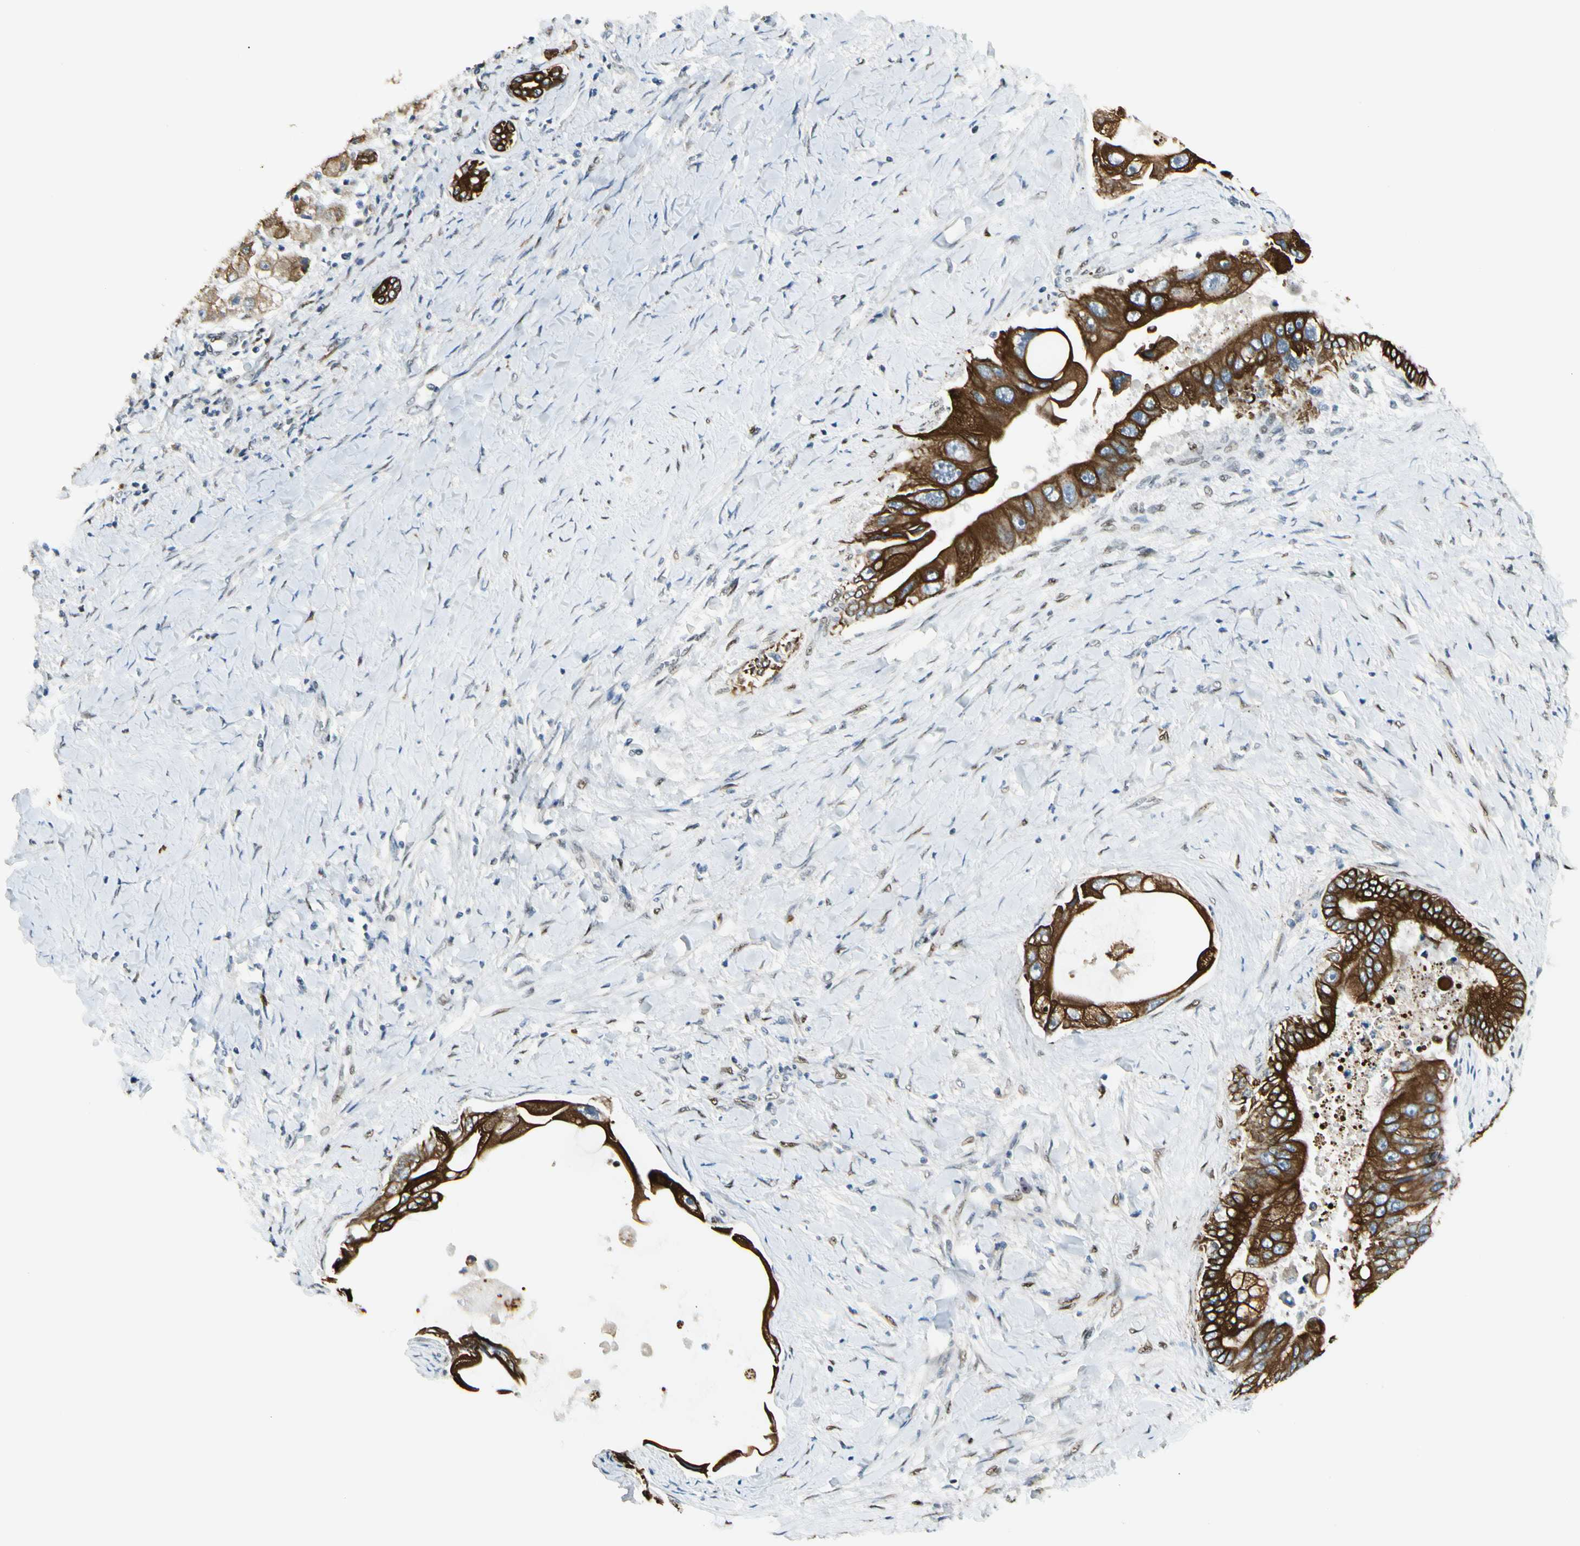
{"staining": {"intensity": "strong", "quantity": ">75%", "location": "cytoplasmic/membranous"}, "tissue": "liver cancer", "cell_type": "Tumor cells", "image_type": "cancer", "snomed": [{"axis": "morphology", "description": "Normal tissue, NOS"}, {"axis": "morphology", "description": "Cholangiocarcinoma"}, {"axis": "topography", "description": "Liver"}, {"axis": "topography", "description": "Peripheral nerve tissue"}], "caption": "Strong cytoplasmic/membranous positivity is identified in approximately >75% of tumor cells in liver cancer.", "gene": "ATXN1", "patient": {"sex": "male", "age": 50}}